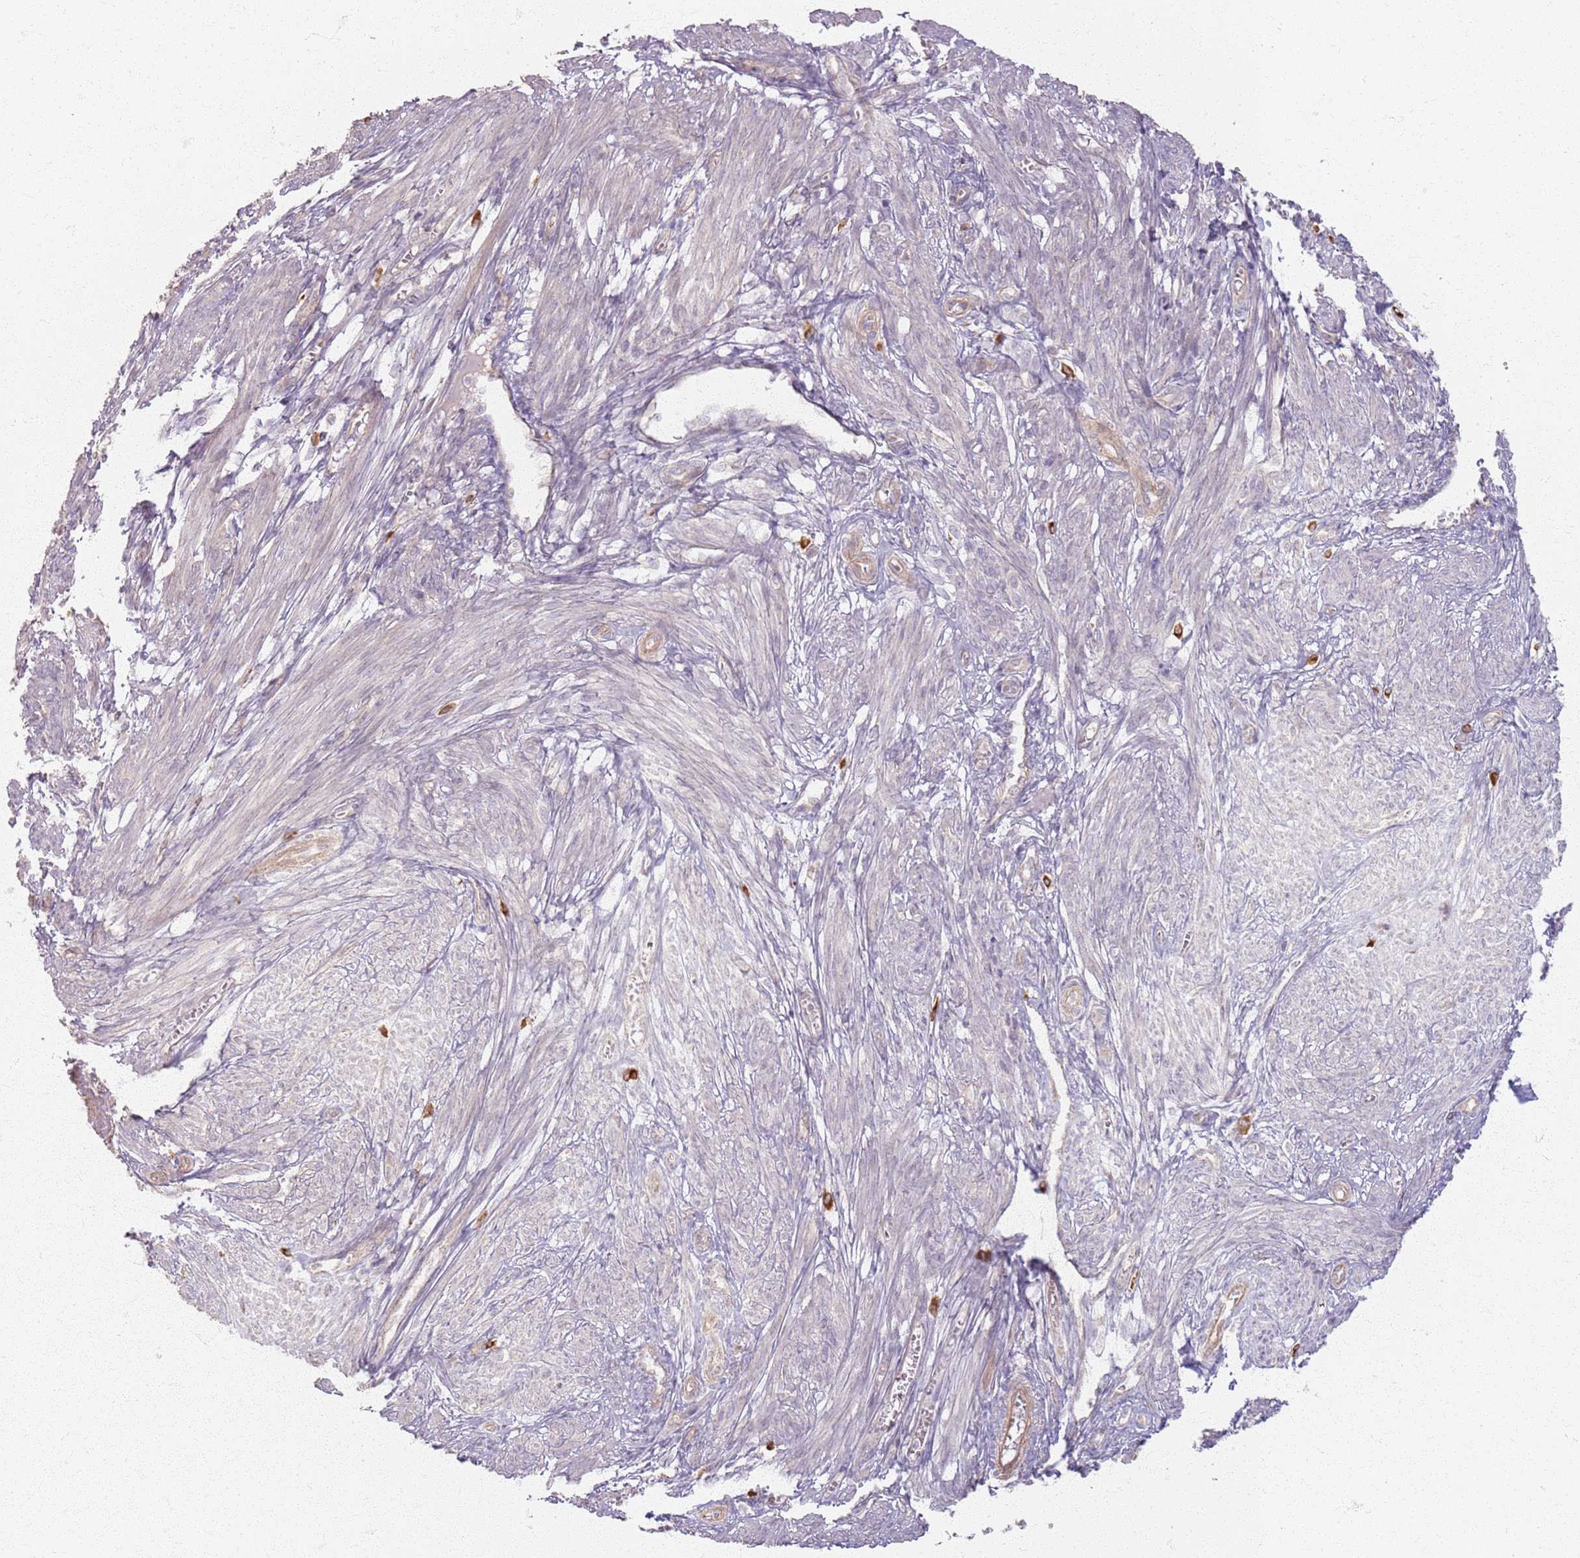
{"staining": {"intensity": "moderate", "quantity": "<25%", "location": "cytoplasmic/membranous"}, "tissue": "smooth muscle", "cell_type": "Smooth muscle cells", "image_type": "normal", "snomed": [{"axis": "morphology", "description": "Normal tissue, NOS"}, {"axis": "topography", "description": "Smooth muscle"}], "caption": "Immunohistochemistry micrograph of benign smooth muscle: smooth muscle stained using IHC displays low levels of moderate protein expression localized specifically in the cytoplasmic/membranous of smooth muscle cells, appearing as a cytoplasmic/membranous brown color.", "gene": "KCNA5", "patient": {"sex": "female", "age": 39}}